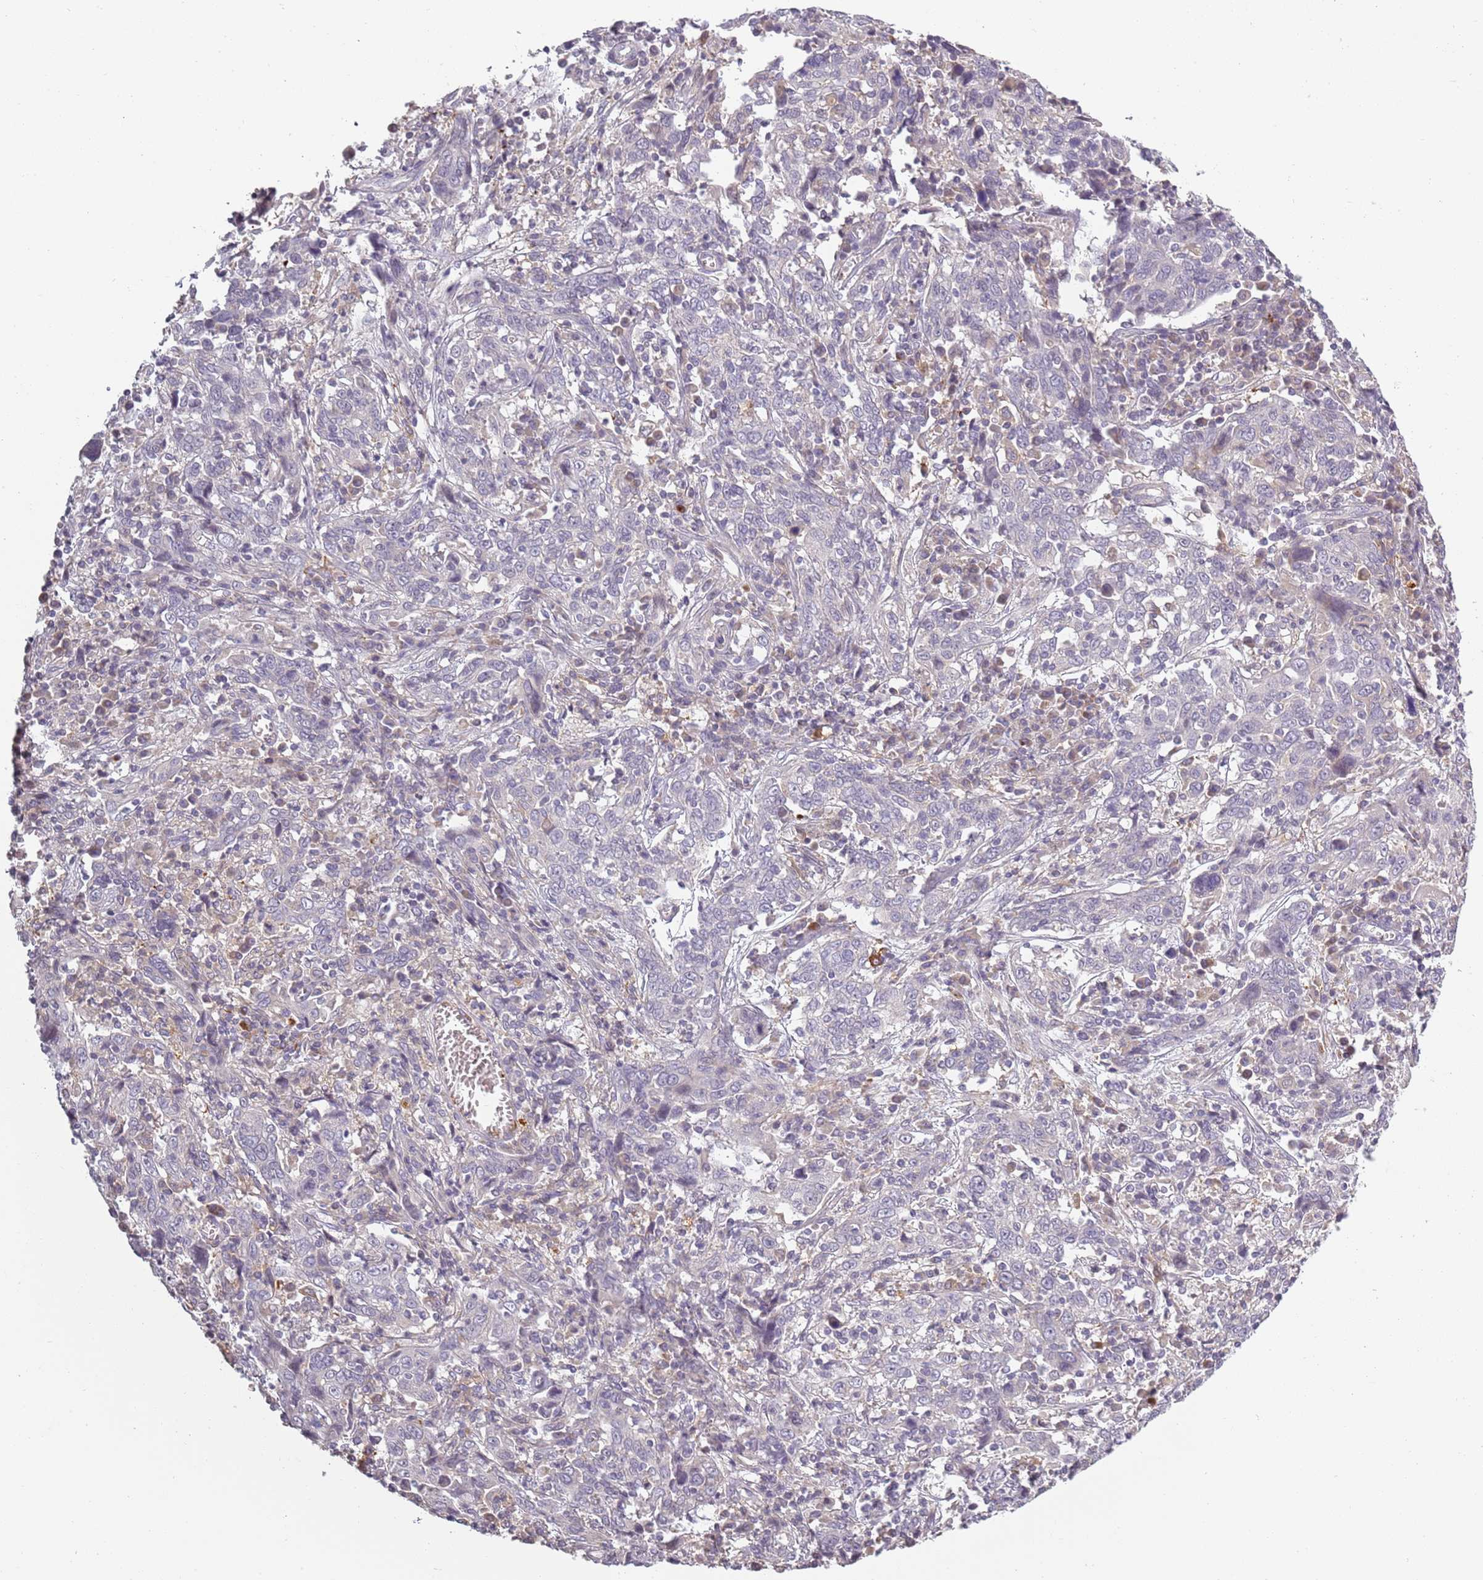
{"staining": {"intensity": "negative", "quantity": "none", "location": "none"}, "tissue": "cervical cancer", "cell_type": "Tumor cells", "image_type": "cancer", "snomed": [{"axis": "morphology", "description": "Squamous cell carcinoma, NOS"}, {"axis": "topography", "description": "Cervix"}], "caption": "Tumor cells are negative for protein expression in human cervical cancer. Nuclei are stained in blue.", "gene": "CC2D2B", "patient": {"sex": "female", "age": 46}}